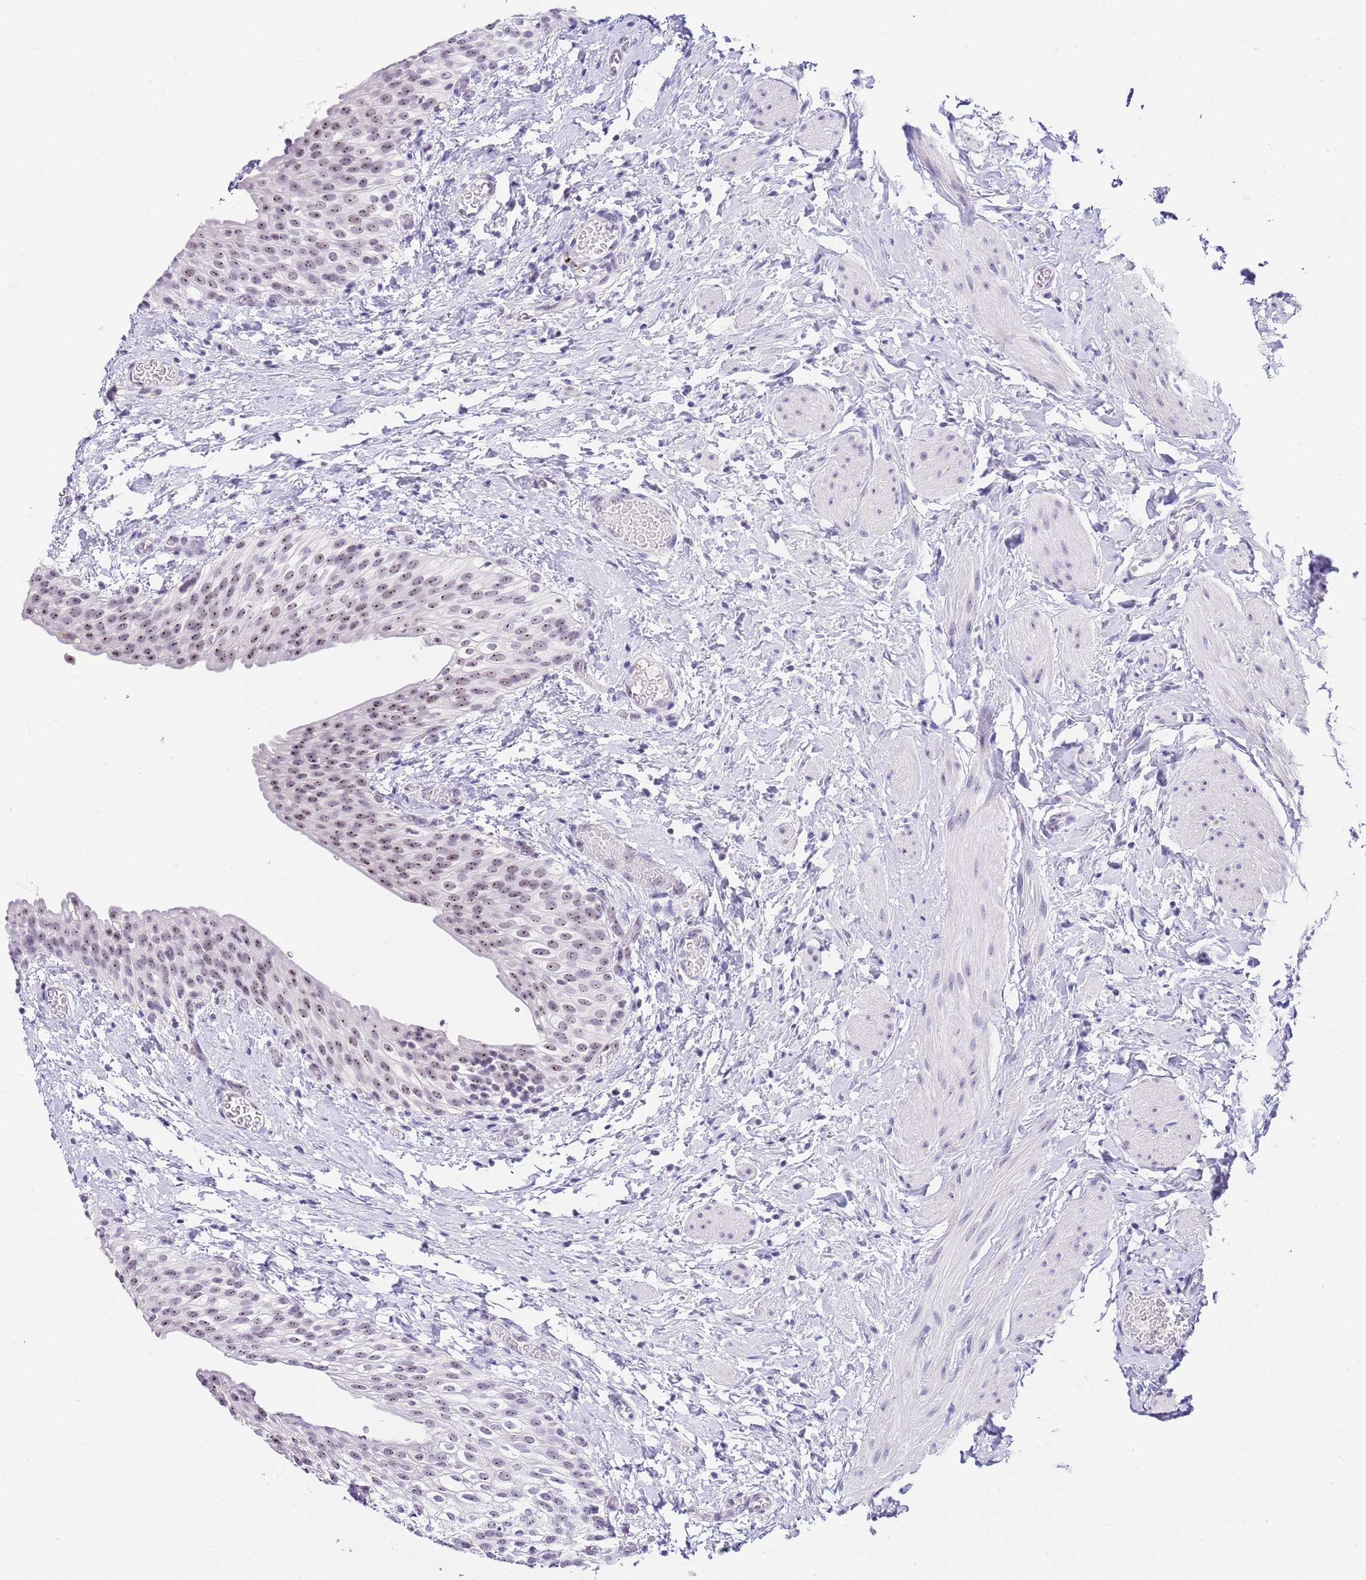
{"staining": {"intensity": "moderate", "quantity": "25%-75%", "location": "nuclear"}, "tissue": "urinary bladder", "cell_type": "Urothelial cells", "image_type": "normal", "snomed": [{"axis": "morphology", "description": "Normal tissue, NOS"}, {"axis": "topography", "description": "Urinary bladder"}], "caption": "Brown immunohistochemical staining in unremarkable urinary bladder shows moderate nuclear staining in about 25%-75% of urothelial cells. (Brightfield microscopy of DAB IHC at high magnification).", "gene": "NOP56", "patient": {"sex": "male", "age": 1}}